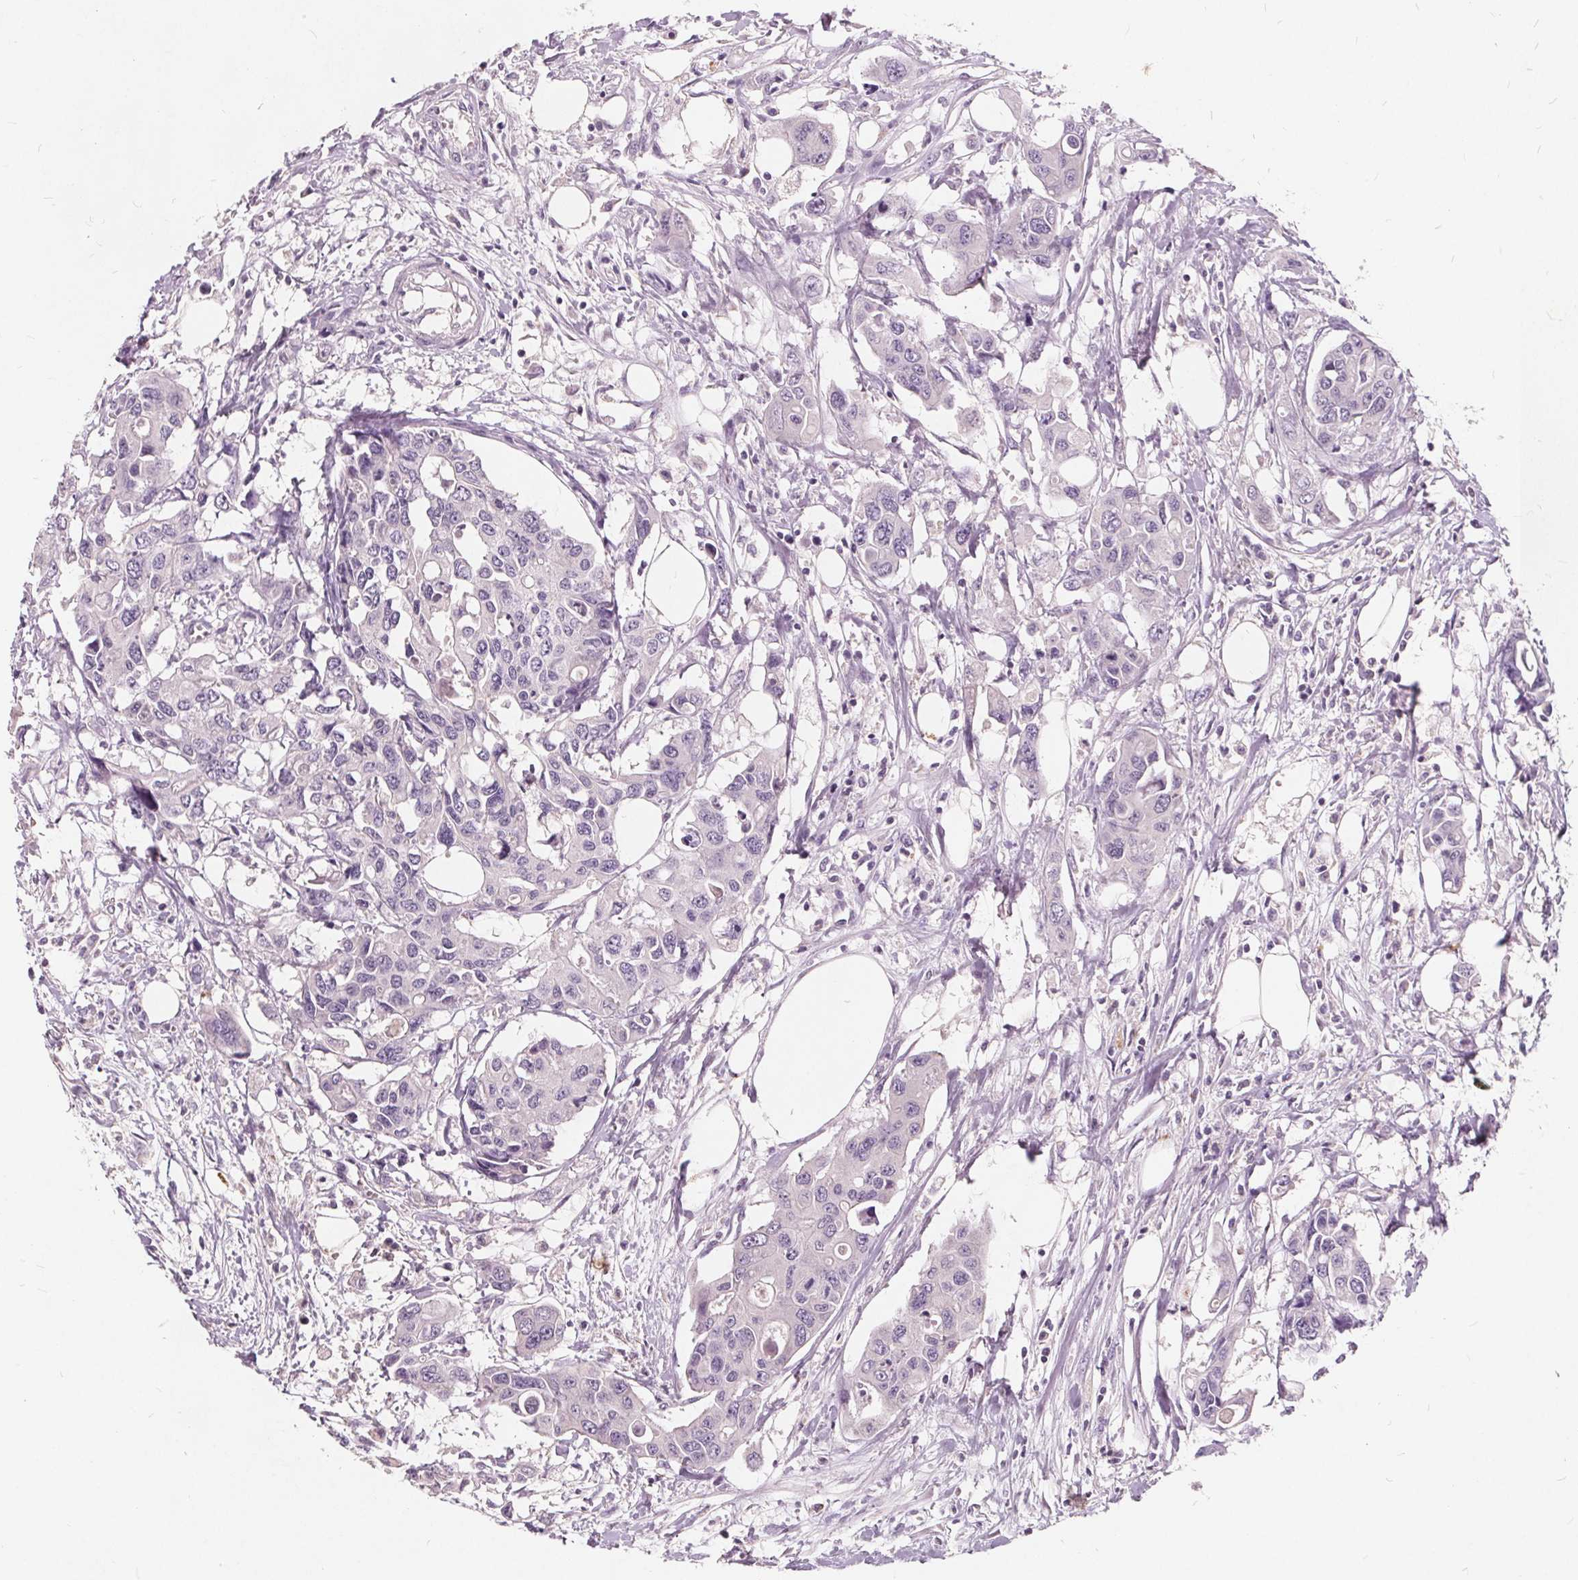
{"staining": {"intensity": "negative", "quantity": "none", "location": "none"}, "tissue": "colorectal cancer", "cell_type": "Tumor cells", "image_type": "cancer", "snomed": [{"axis": "morphology", "description": "Adenocarcinoma, NOS"}, {"axis": "topography", "description": "Colon"}], "caption": "Tumor cells are negative for brown protein staining in adenocarcinoma (colorectal).", "gene": "PLA2G2E", "patient": {"sex": "male", "age": 77}}